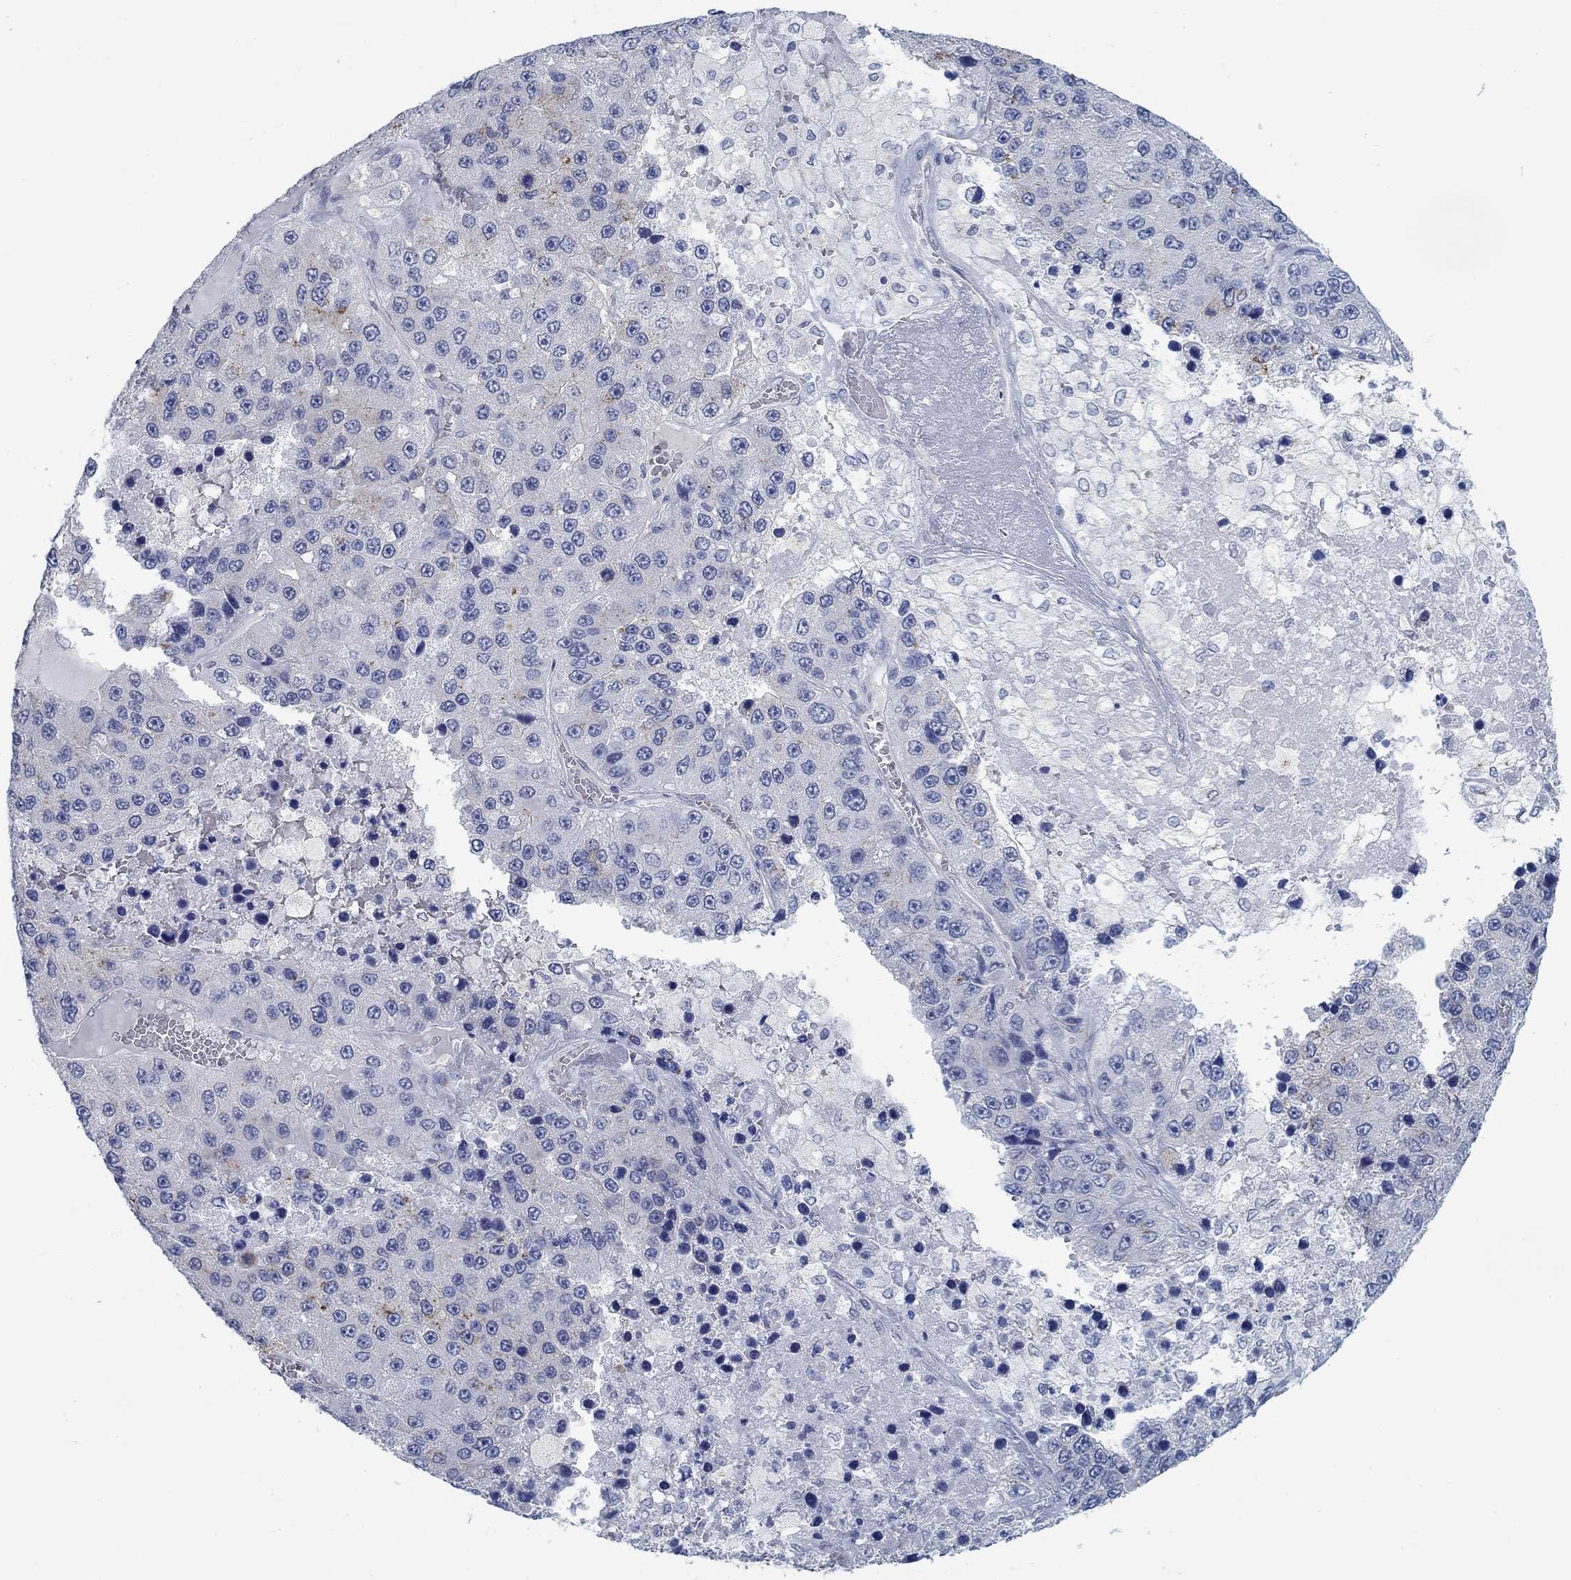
{"staining": {"intensity": "strong", "quantity": "<25%", "location": "cytoplasmic/membranous"}, "tissue": "liver cancer", "cell_type": "Tumor cells", "image_type": "cancer", "snomed": [{"axis": "morphology", "description": "Carcinoma, Hepatocellular, NOS"}, {"axis": "topography", "description": "Liver"}], "caption": "This is a micrograph of immunohistochemistry staining of hepatocellular carcinoma (liver), which shows strong expression in the cytoplasmic/membranous of tumor cells.", "gene": "TEKT4", "patient": {"sex": "female", "age": 73}}